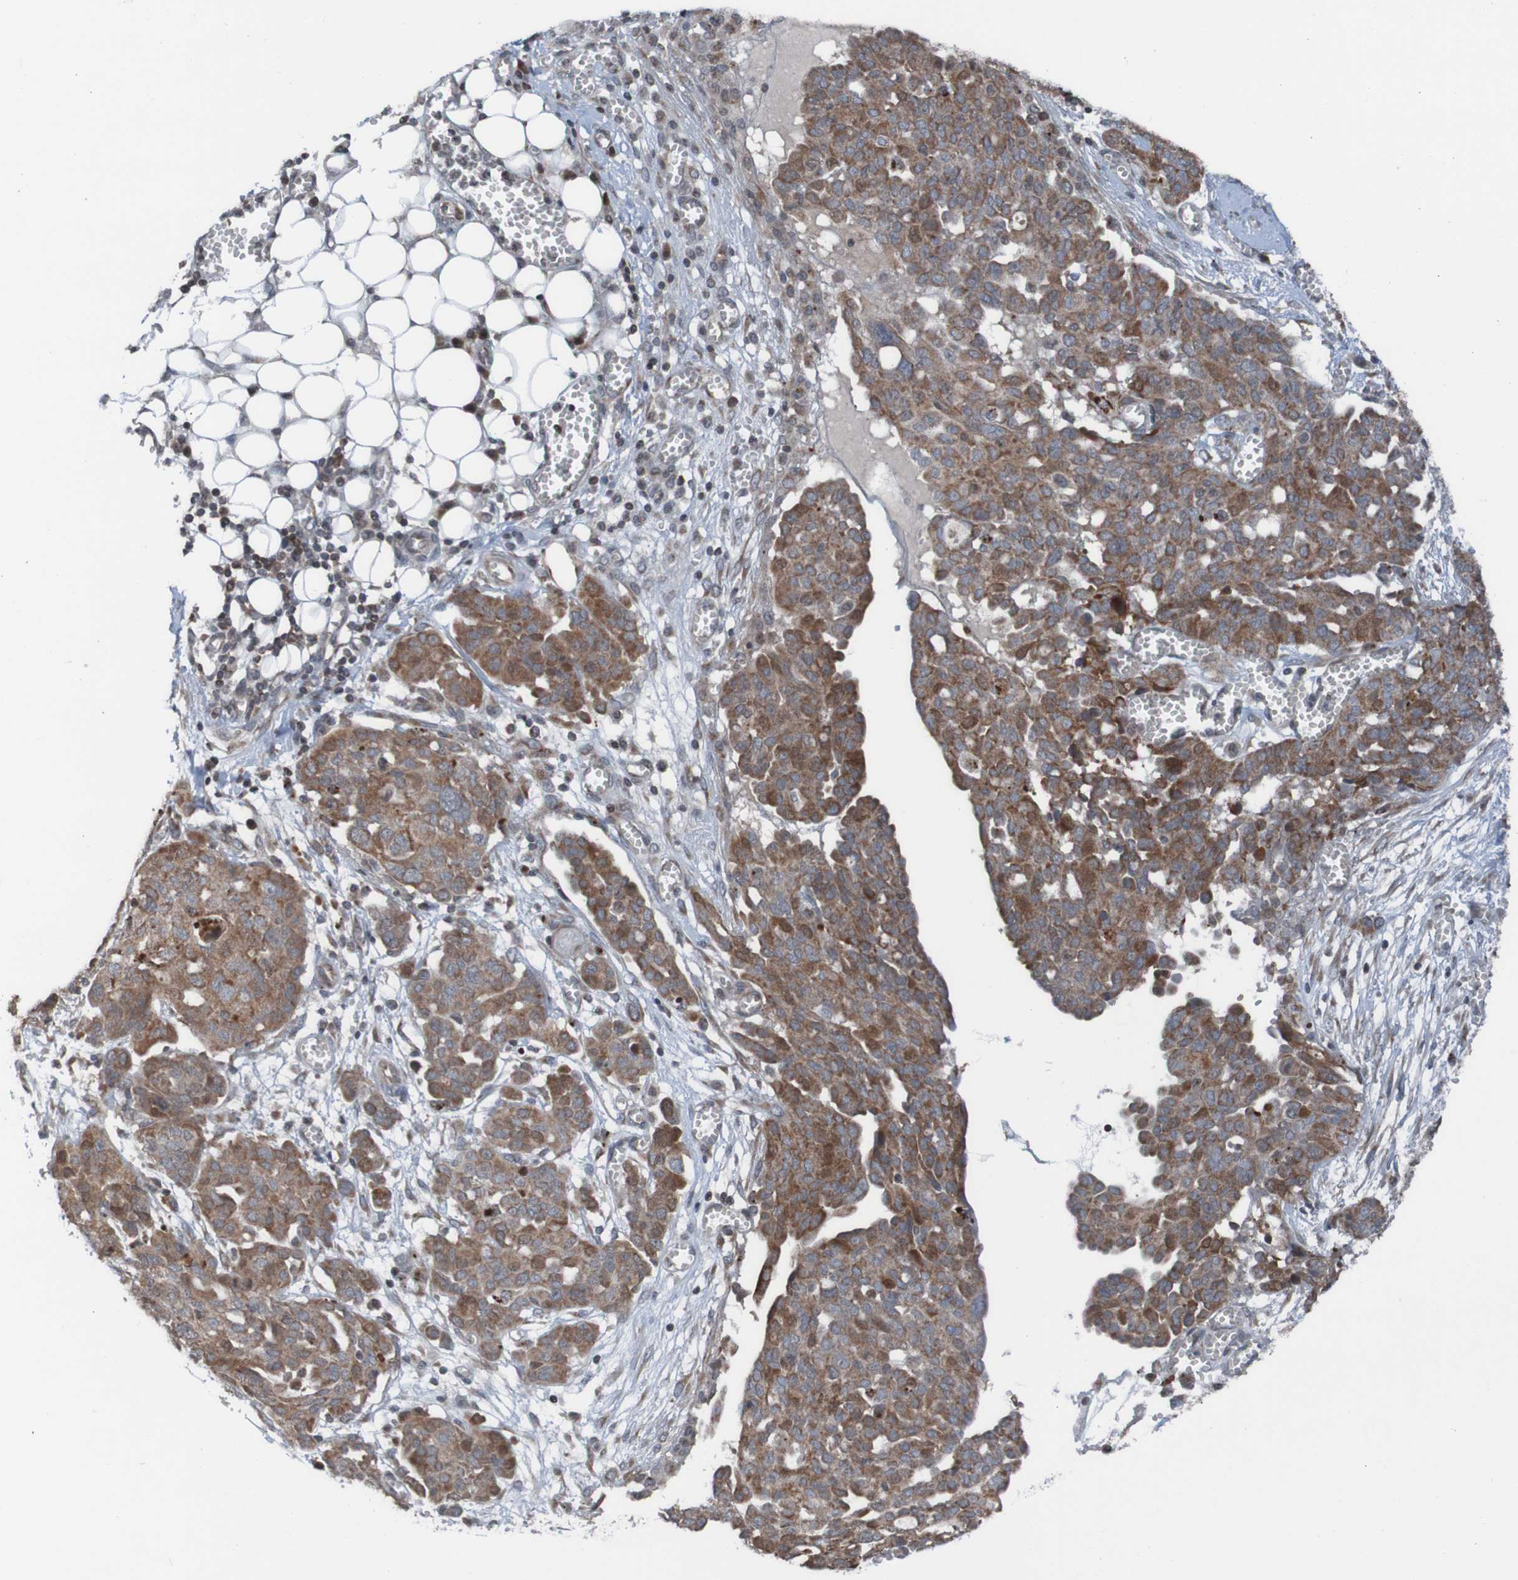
{"staining": {"intensity": "moderate", "quantity": ">75%", "location": "cytoplasmic/membranous"}, "tissue": "ovarian cancer", "cell_type": "Tumor cells", "image_type": "cancer", "snomed": [{"axis": "morphology", "description": "Cystadenocarcinoma, serous, NOS"}, {"axis": "topography", "description": "Soft tissue"}, {"axis": "topography", "description": "Ovary"}], "caption": "About >75% of tumor cells in serous cystadenocarcinoma (ovarian) demonstrate moderate cytoplasmic/membranous protein staining as visualized by brown immunohistochemical staining.", "gene": "UNG", "patient": {"sex": "female", "age": 57}}